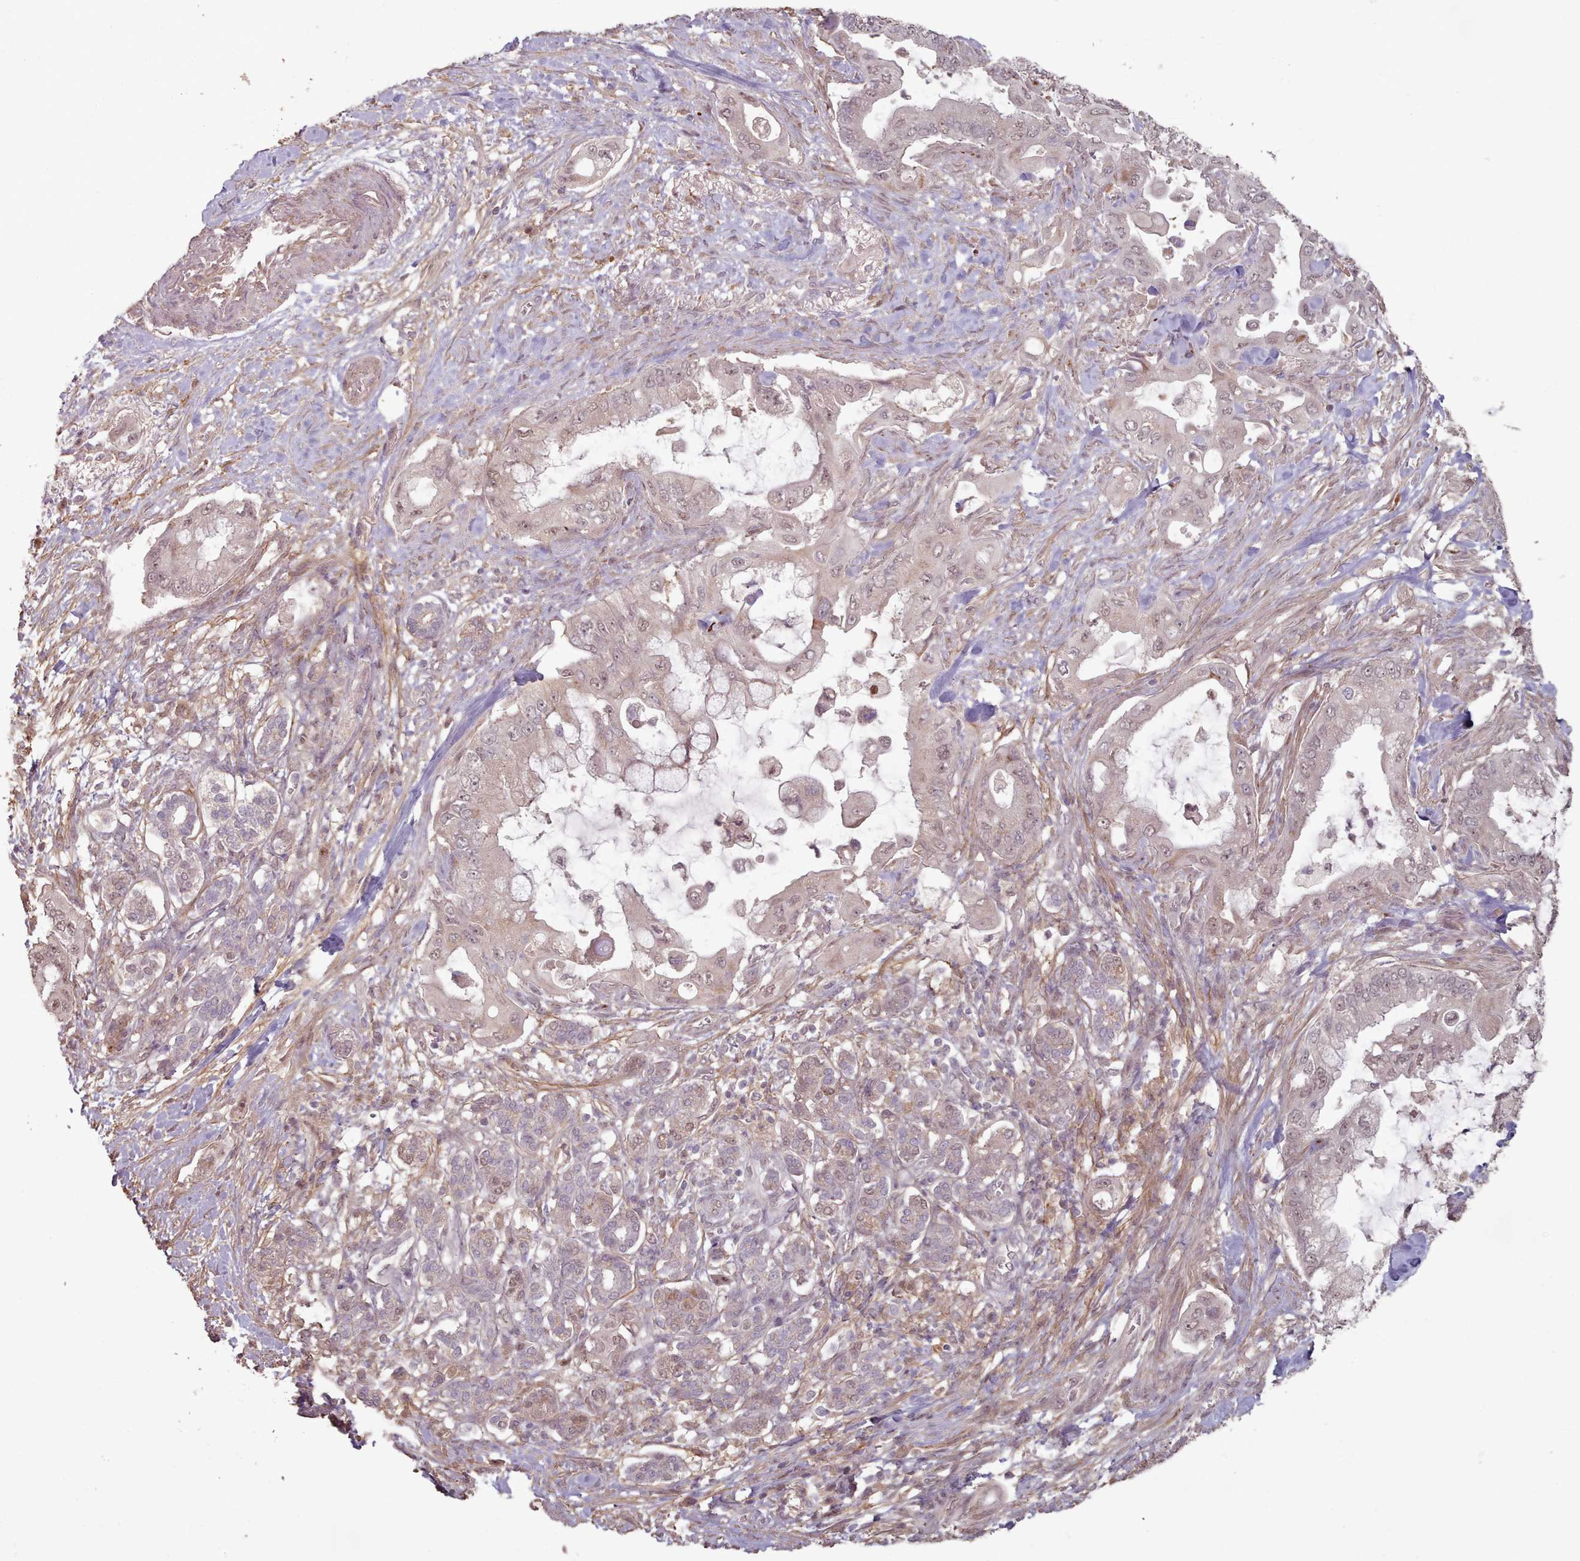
{"staining": {"intensity": "weak", "quantity": "25%-75%", "location": "nuclear"}, "tissue": "pancreatic cancer", "cell_type": "Tumor cells", "image_type": "cancer", "snomed": [{"axis": "morphology", "description": "Adenocarcinoma, NOS"}, {"axis": "topography", "description": "Pancreas"}], "caption": "Human pancreatic cancer stained for a protein (brown) demonstrates weak nuclear positive staining in about 25%-75% of tumor cells.", "gene": "ERCC6L", "patient": {"sex": "male", "age": 57}}